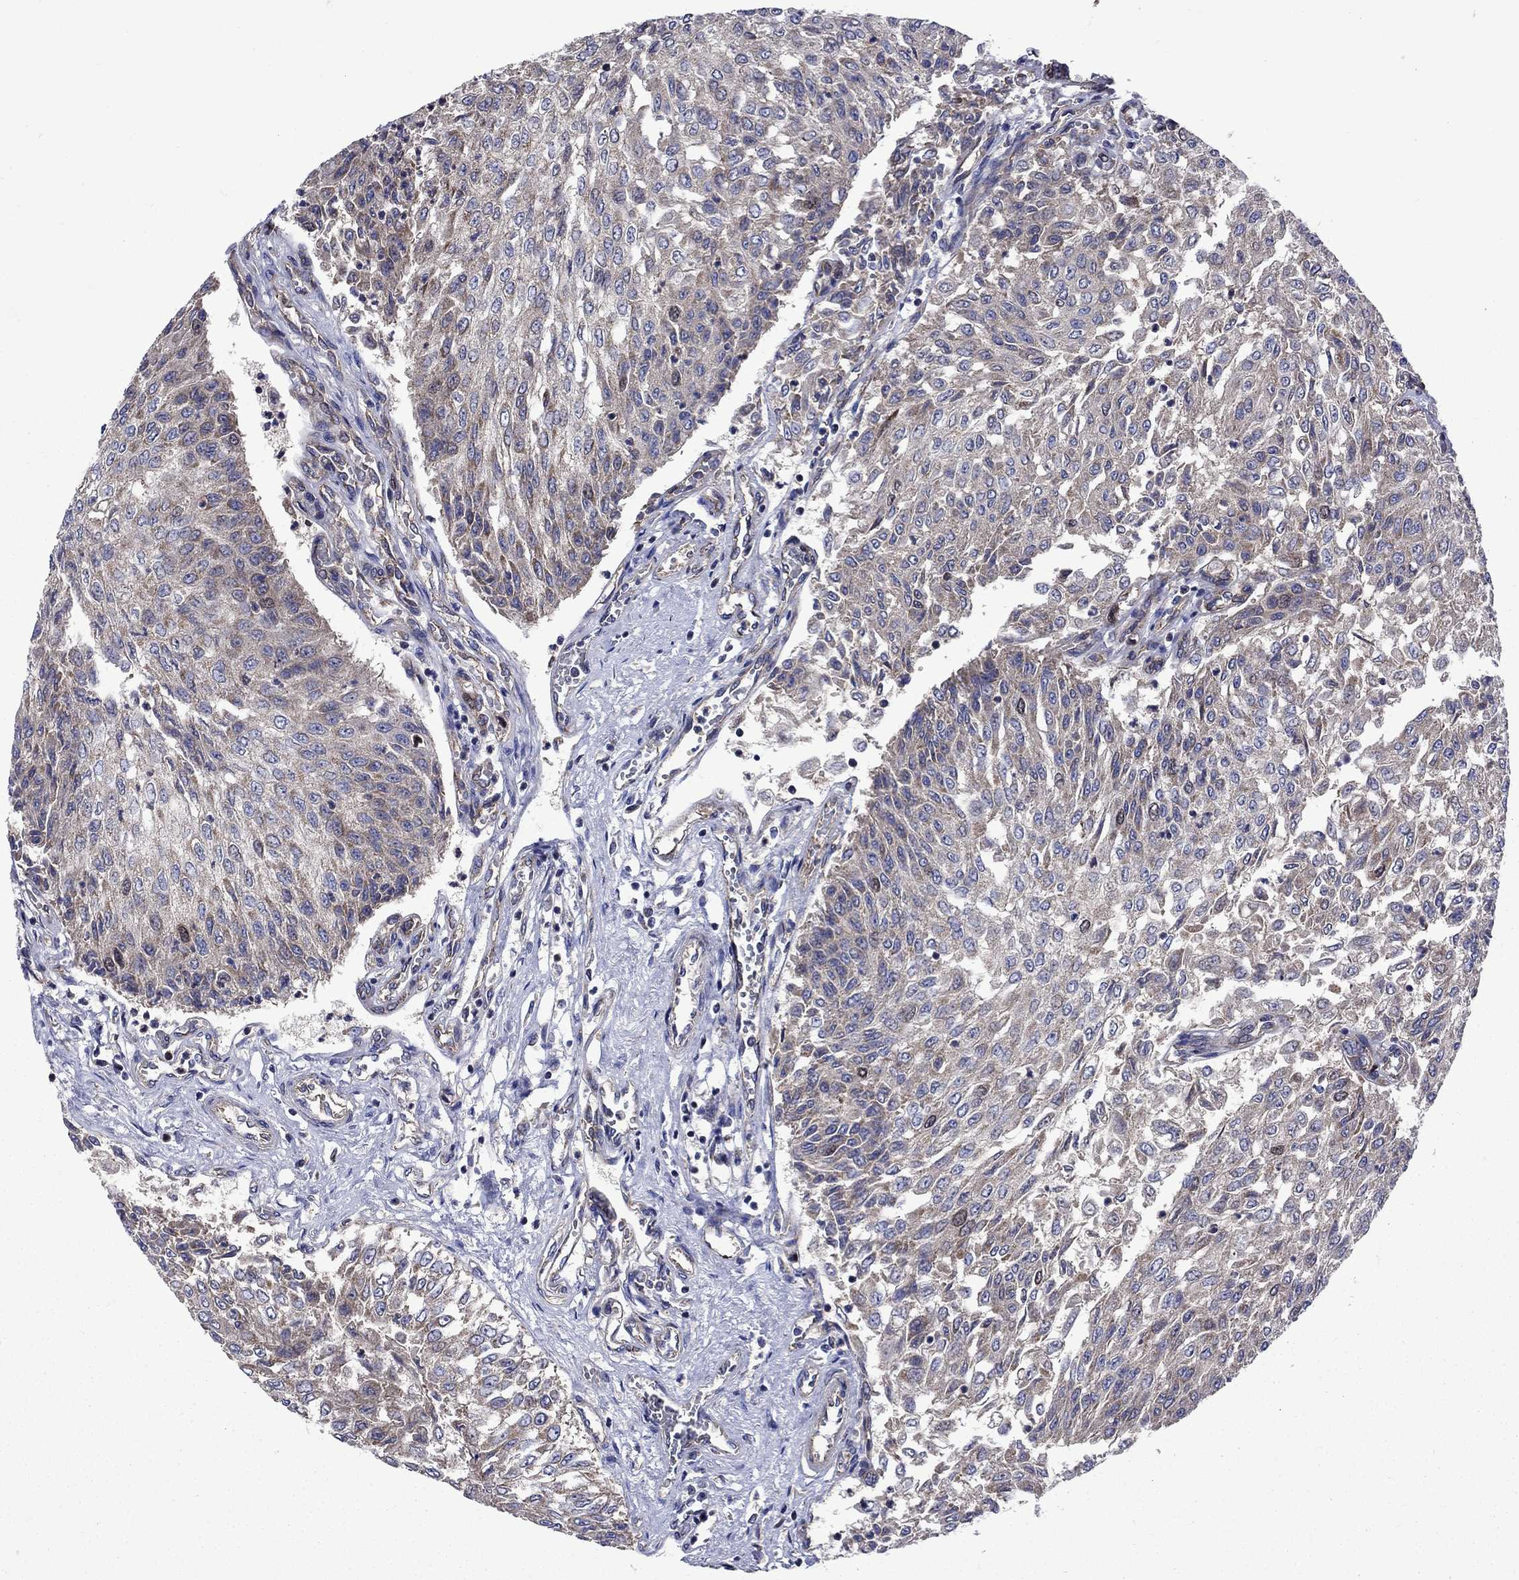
{"staining": {"intensity": "moderate", "quantity": "<25%", "location": "cytoplasmic/membranous"}, "tissue": "urothelial cancer", "cell_type": "Tumor cells", "image_type": "cancer", "snomed": [{"axis": "morphology", "description": "Urothelial carcinoma, Low grade"}, {"axis": "topography", "description": "Urinary bladder"}], "caption": "Immunohistochemistry (IHC) photomicrograph of neoplastic tissue: human urothelial cancer stained using immunohistochemistry displays low levels of moderate protein expression localized specifically in the cytoplasmic/membranous of tumor cells, appearing as a cytoplasmic/membranous brown color.", "gene": "KIF22", "patient": {"sex": "male", "age": 78}}